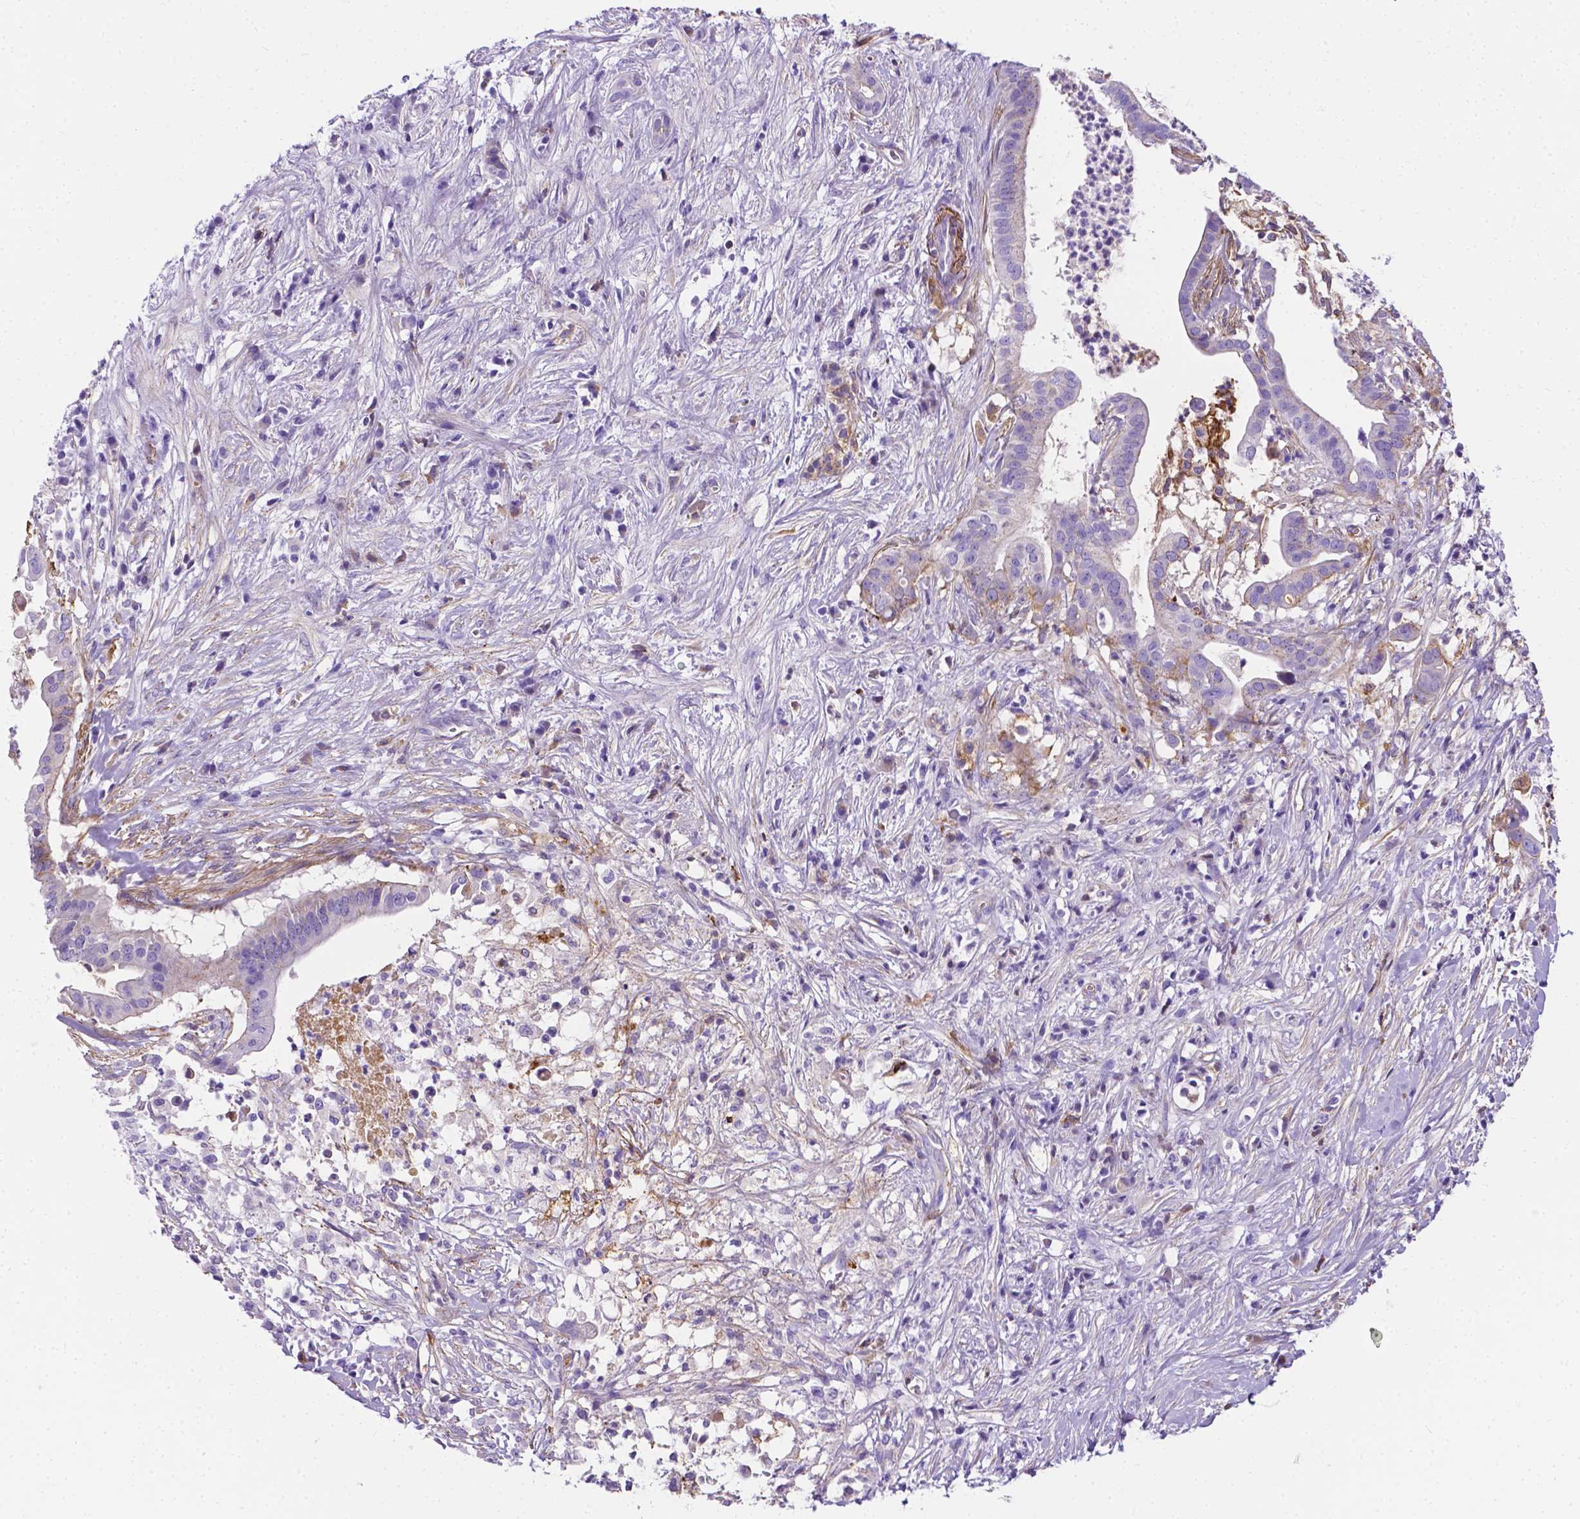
{"staining": {"intensity": "negative", "quantity": "none", "location": "none"}, "tissue": "pancreatic cancer", "cell_type": "Tumor cells", "image_type": "cancer", "snomed": [{"axis": "morphology", "description": "Adenocarcinoma, NOS"}, {"axis": "topography", "description": "Pancreas"}], "caption": "Tumor cells are negative for brown protein staining in pancreatic cancer (adenocarcinoma). (Stains: DAB IHC with hematoxylin counter stain, Microscopy: brightfield microscopy at high magnification).", "gene": "APOE", "patient": {"sex": "male", "age": 61}}